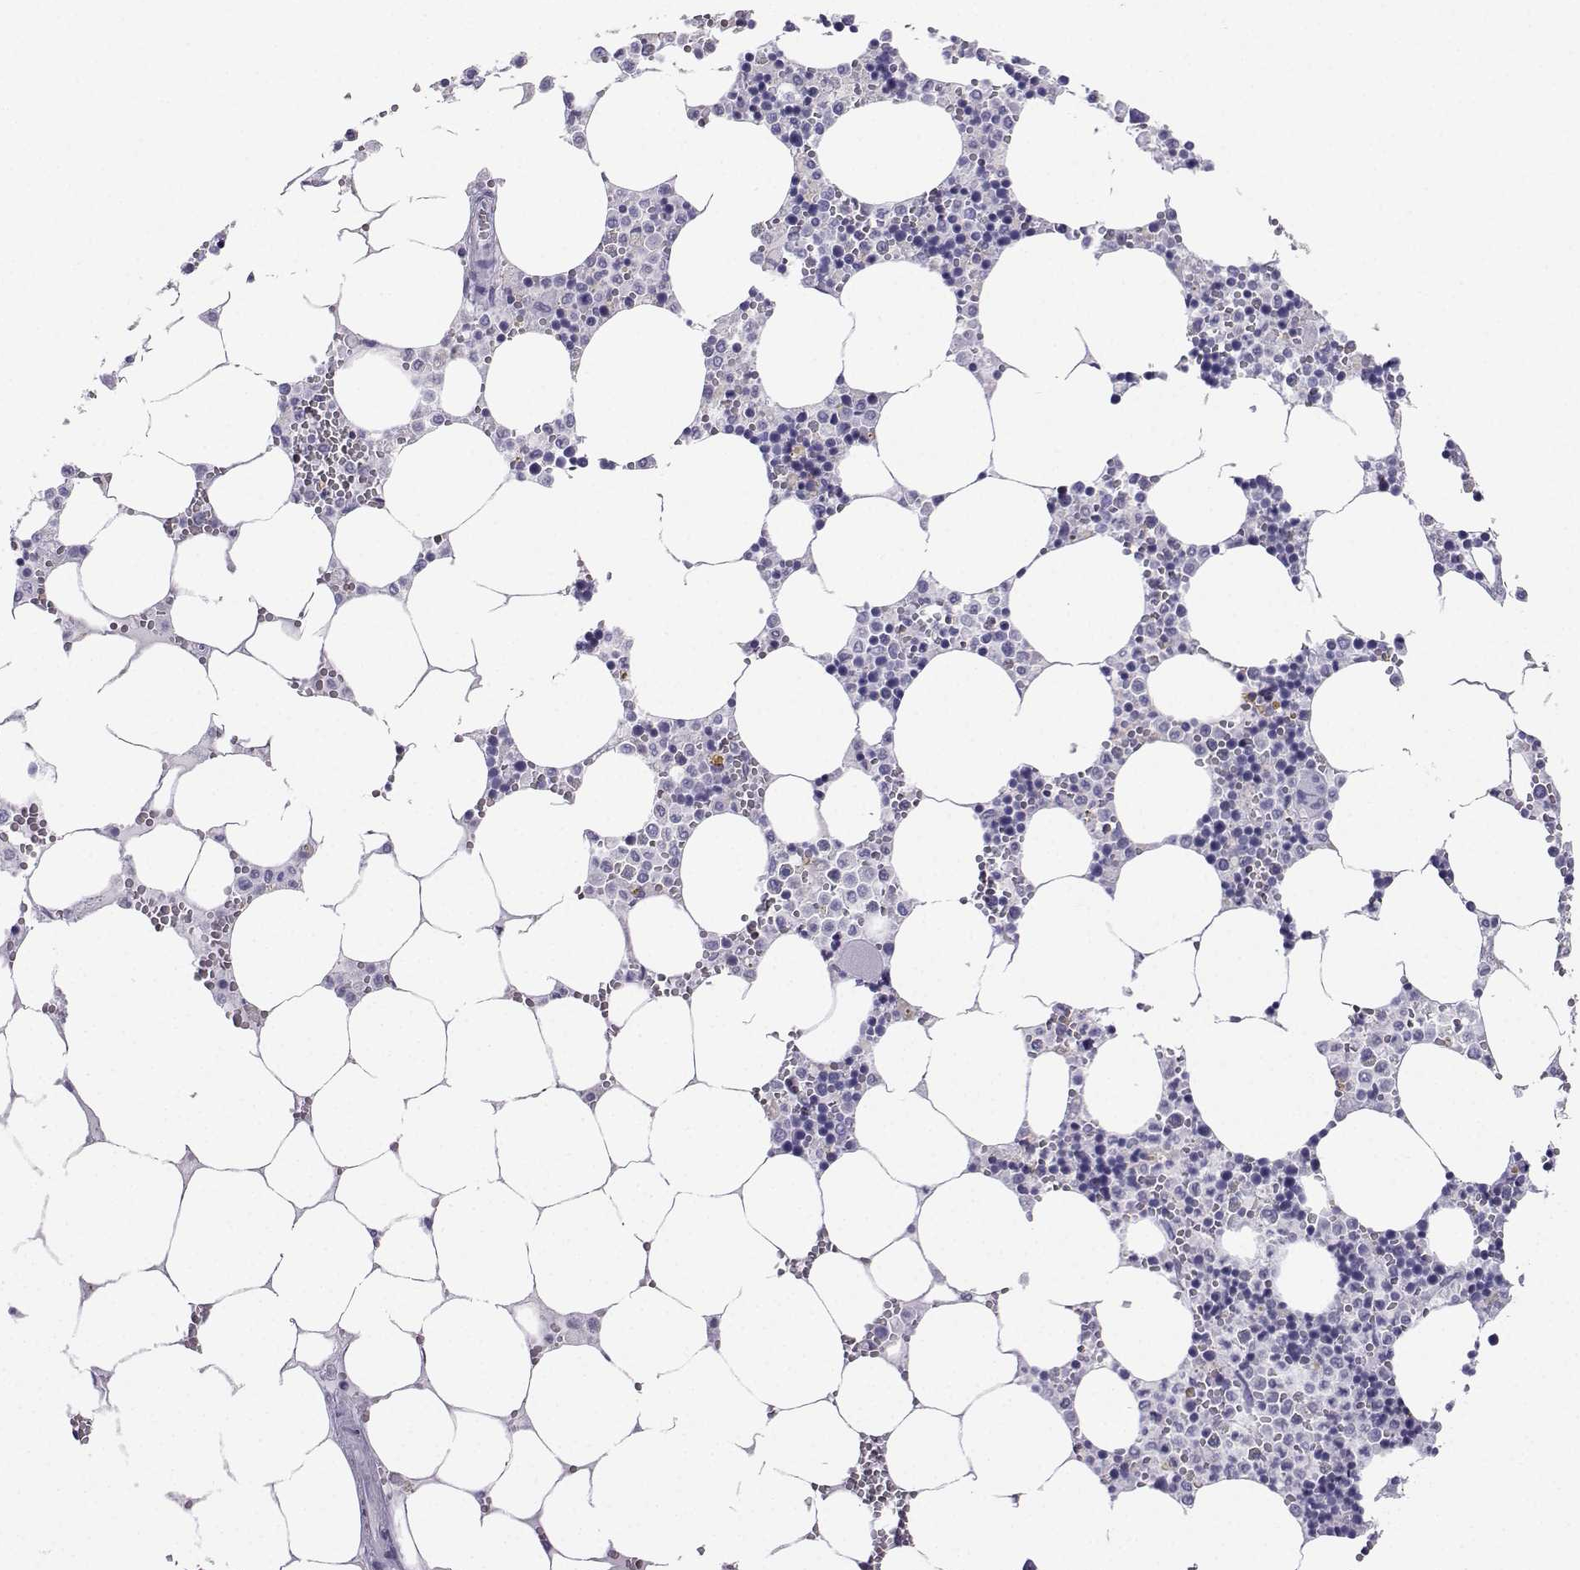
{"staining": {"intensity": "negative", "quantity": "none", "location": "none"}, "tissue": "bone marrow", "cell_type": "Hematopoietic cells", "image_type": "normal", "snomed": [{"axis": "morphology", "description": "Normal tissue, NOS"}, {"axis": "topography", "description": "Bone marrow"}], "caption": "IHC of normal human bone marrow reveals no staining in hematopoietic cells.", "gene": "FBXO24", "patient": {"sex": "male", "age": 54}}